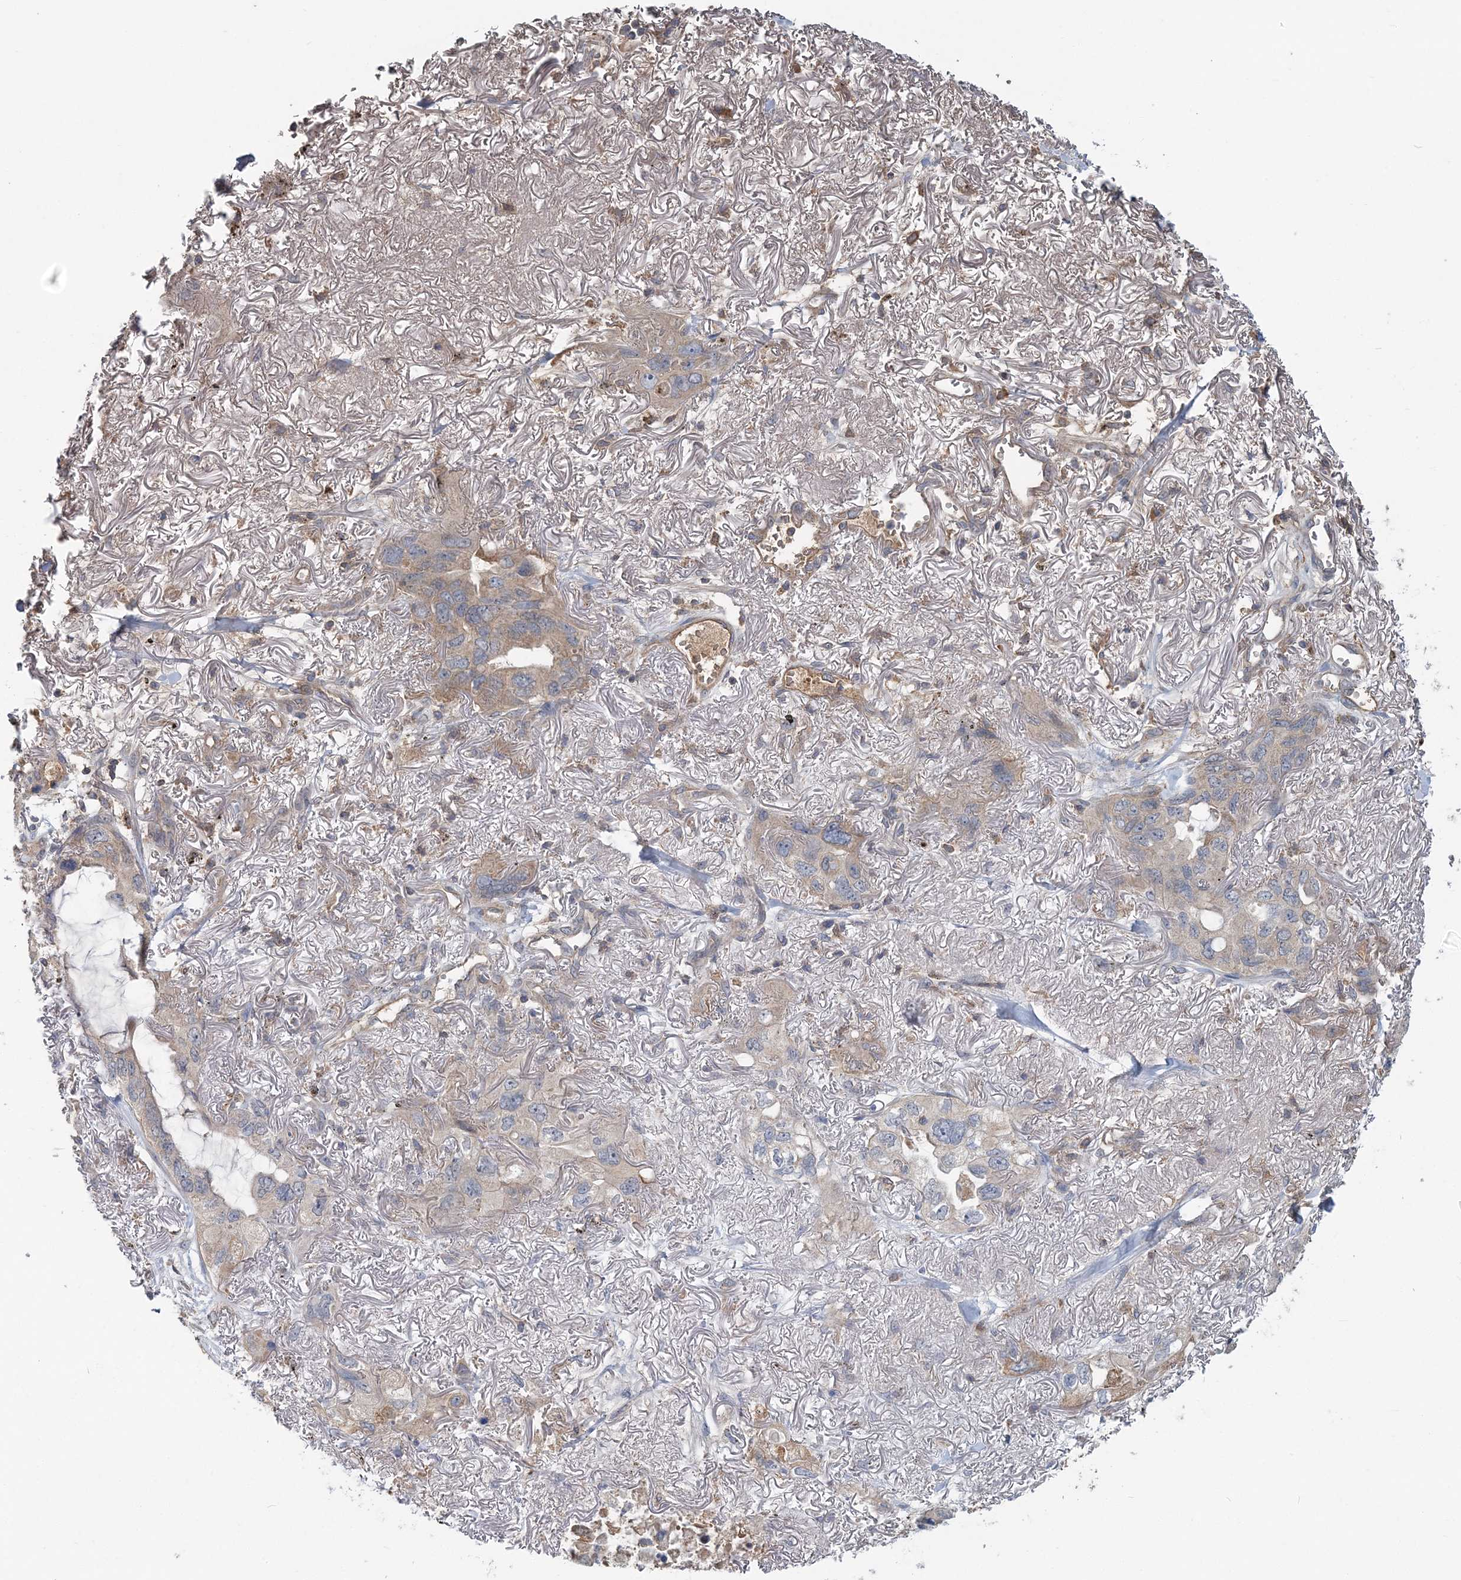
{"staining": {"intensity": "weak", "quantity": "25%-75%", "location": "cytoplasmic/membranous"}, "tissue": "lung cancer", "cell_type": "Tumor cells", "image_type": "cancer", "snomed": [{"axis": "morphology", "description": "Squamous cell carcinoma, NOS"}, {"axis": "topography", "description": "Lung"}], "caption": "The micrograph displays a brown stain indicating the presence of a protein in the cytoplasmic/membranous of tumor cells in lung squamous cell carcinoma. The protein is stained brown, and the nuclei are stained in blue (DAB IHC with brightfield microscopy, high magnification).", "gene": "RNF25", "patient": {"sex": "female", "age": 73}}